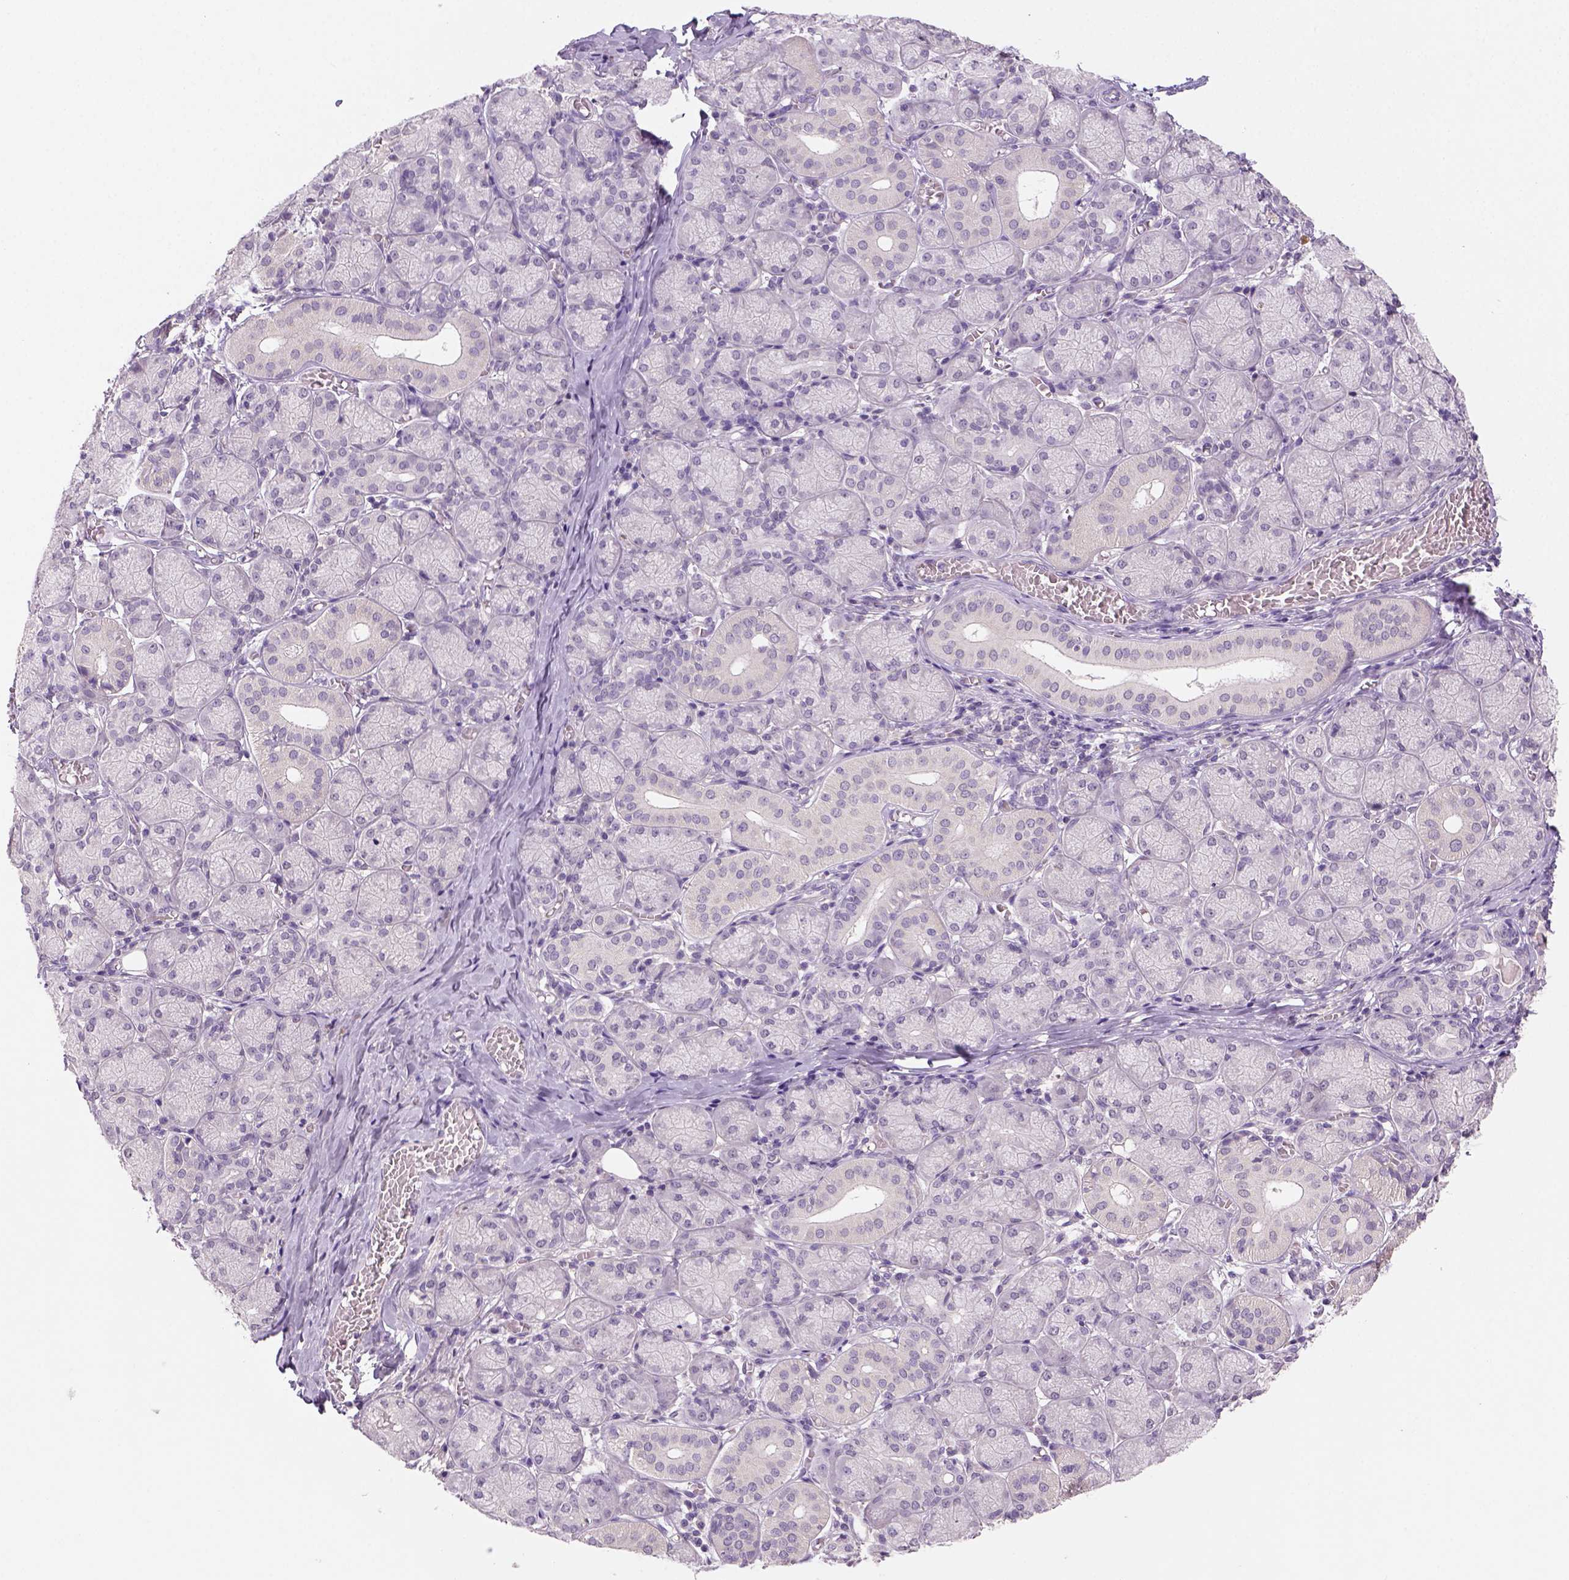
{"staining": {"intensity": "negative", "quantity": "none", "location": "none"}, "tissue": "salivary gland", "cell_type": "Glandular cells", "image_type": "normal", "snomed": [{"axis": "morphology", "description": "Normal tissue, NOS"}, {"axis": "topography", "description": "Salivary gland"}, {"axis": "topography", "description": "Peripheral nerve tissue"}], "caption": "IHC of normal salivary gland exhibits no staining in glandular cells. (DAB immunohistochemistry with hematoxylin counter stain).", "gene": "NLGN2", "patient": {"sex": "female", "age": 24}}